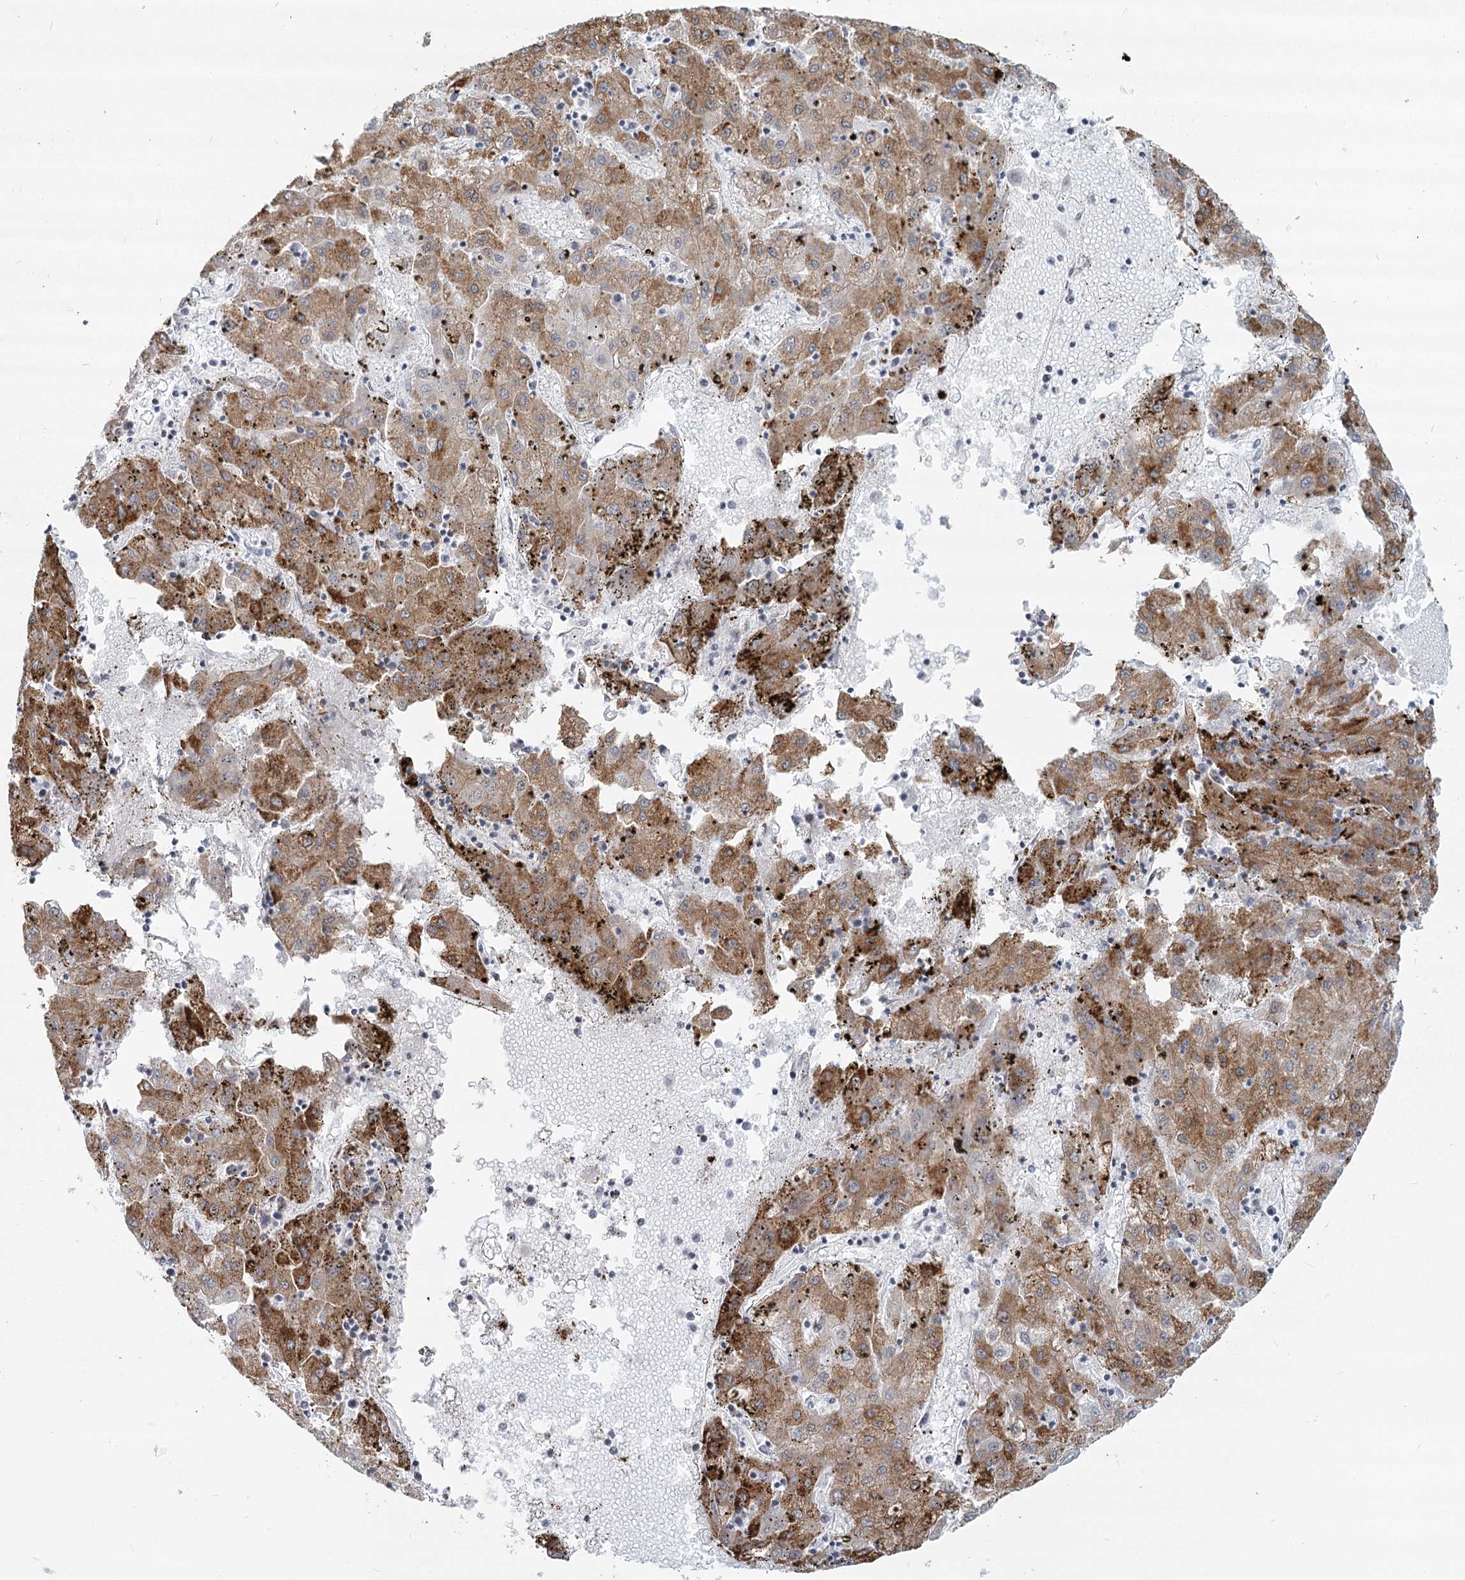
{"staining": {"intensity": "moderate", "quantity": ">75%", "location": "cytoplasmic/membranous,nuclear"}, "tissue": "liver cancer", "cell_type": "Tumor cells", "image_type": "cancer", "snomed": [{"axis": "morphology", "description": "Carcinoma, Hepatocellular, NOS"}, {"axis": "topography", "description": "Liver"}], "caption": "The photomicrograph demonstrates immunohistochemical staining of hepatocellular carcinoma (liver). There is moderate cytoplasmic/membranous and nuclear positivity is present in approximately >75% of tumor cells. The protein is stained brown, and the nuclei are stained in blue (DAB IHC with brightfield microscopy, high magnification).", "gene": "SPINK13", "patient": {"sex": "male", "age": 72}}